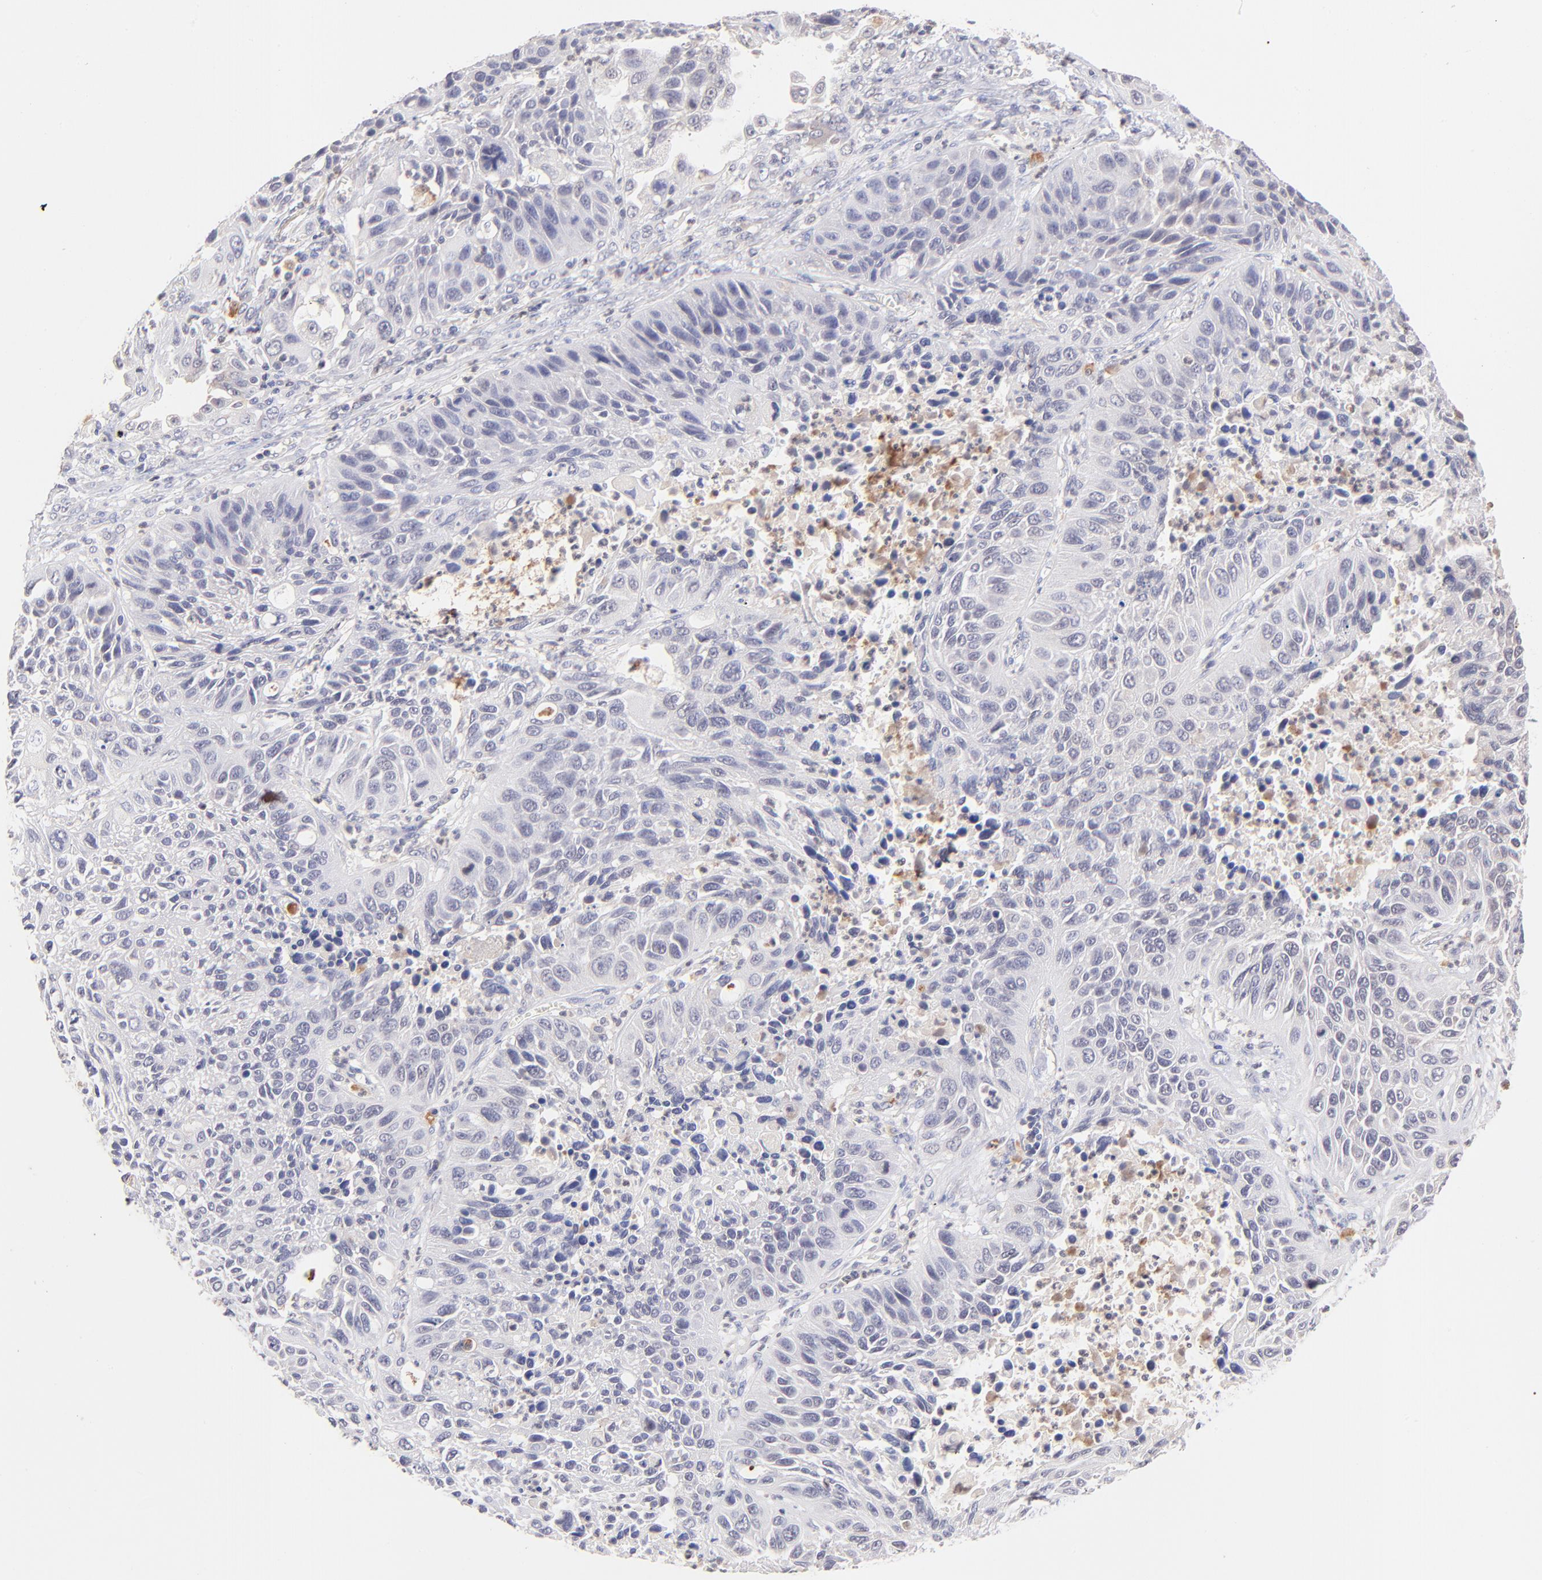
{"staining": {"intensity": "negative", "quantity": "none", "location": "none"}, "tissue": "lung cancer", "cell_type": "Tumor cells", "image_type": "cancer", "snomed": [{"axis": "morphology", "description": "Squamous cell carcinoma, NOS"}, {"axis": "topography", "description": "Lung"}], "caption": "This histopathology image is of lung squamous cell carcinoma stained with immunohistochemistry (IHC) to label a protein in brown with the nuclei are counter-stained blue. There is no staining in tumor cells.", "gene": "RPL11", "patient": {"sex": "female", "age": 76}}